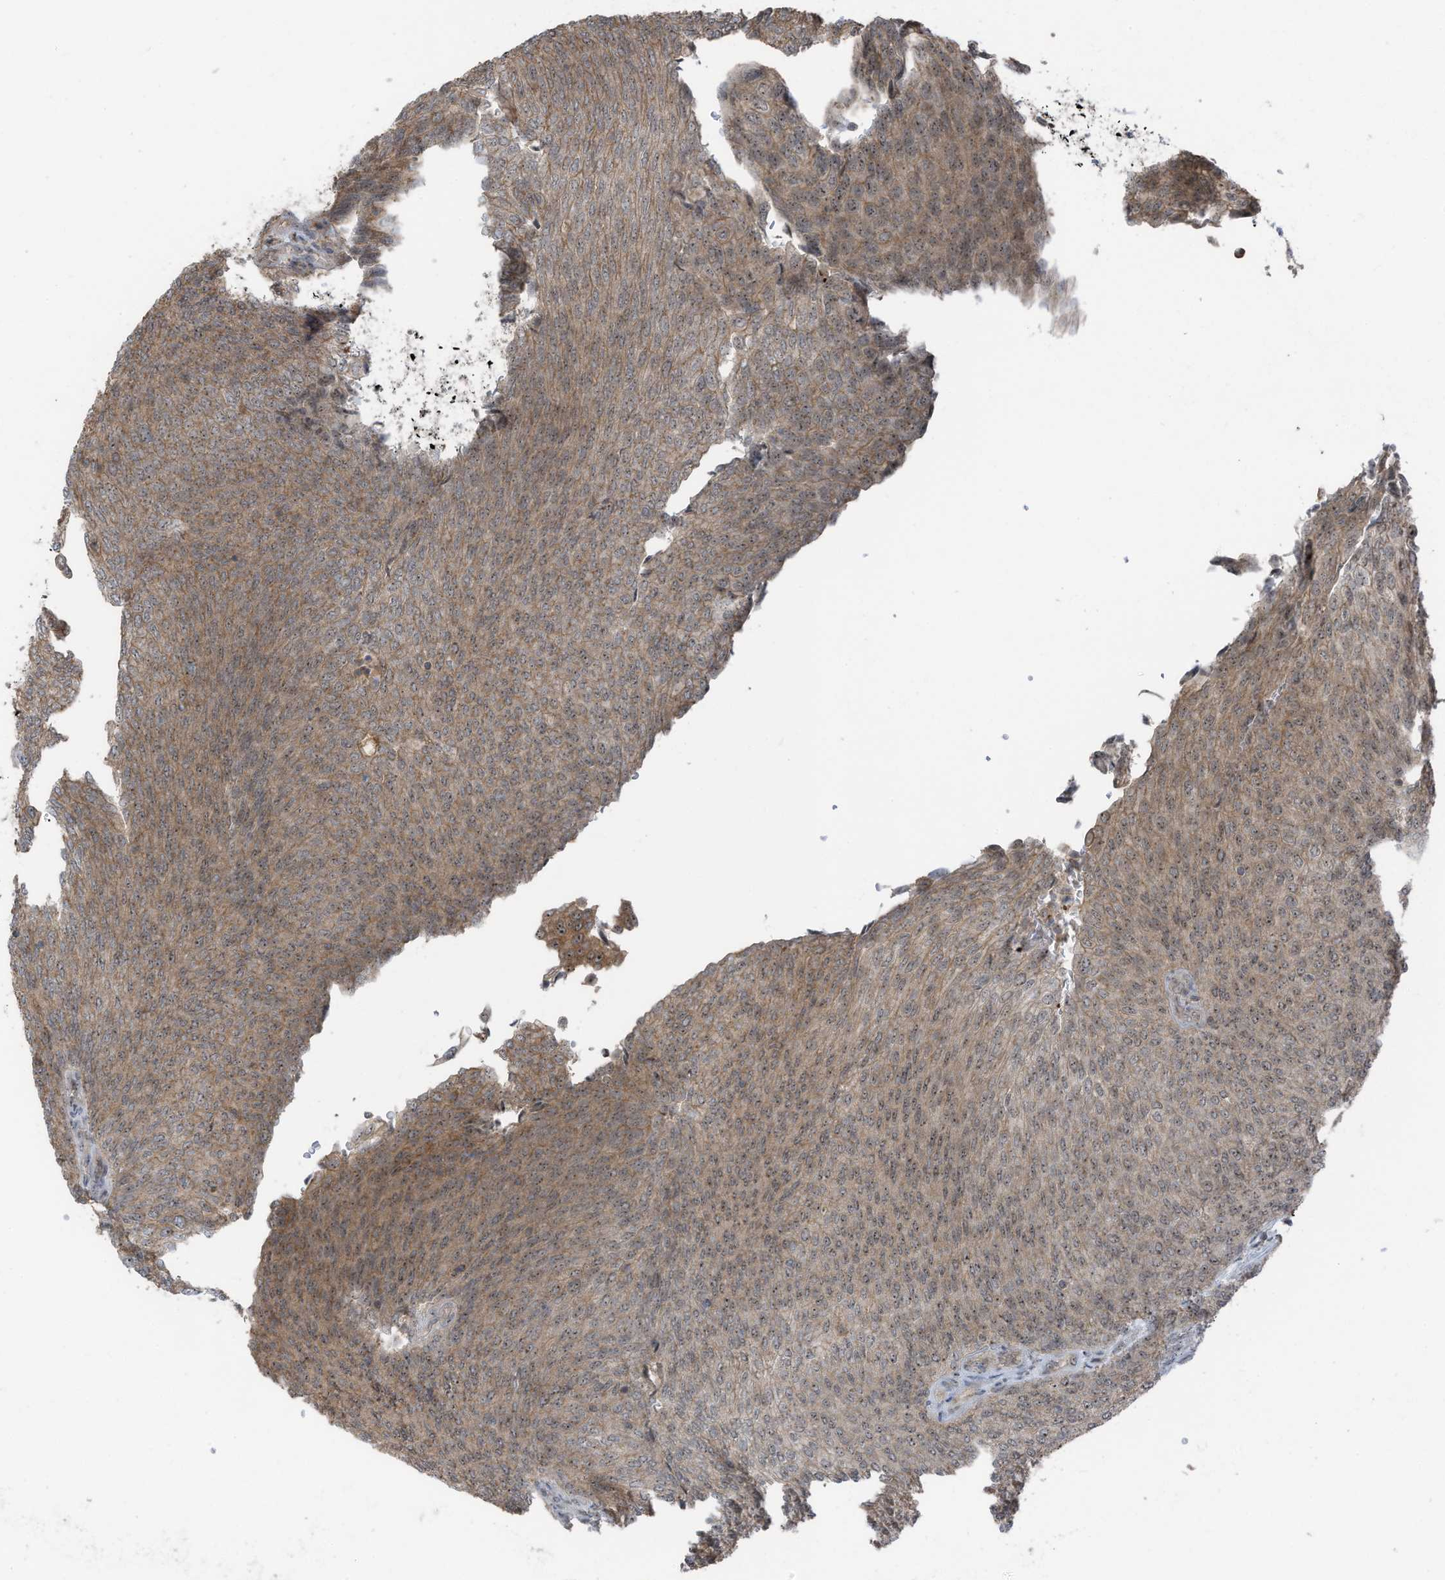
{"staining": {"intensity": "moderate", "quantity": ">75%", "location": "cytoplasmic/membranous,nuclear"}, "tissue": "urothelial cancer", "cell_type": "Tumor cells", "image_type": "cancer", "snomed": [{"axis": "morphology", "description": "Urothelial carcinoma, Low grade"}, {"axis": "topography", "description": "Urinary bladder"}], "caption": "Low-grade urothelial carcinoma stained for a protein exhibits moderate cytoplasmic/membranous and nuclear positivity in tumor cells.", "gene": "UTP3", "patient": {"sex": "female", "age": 79}}